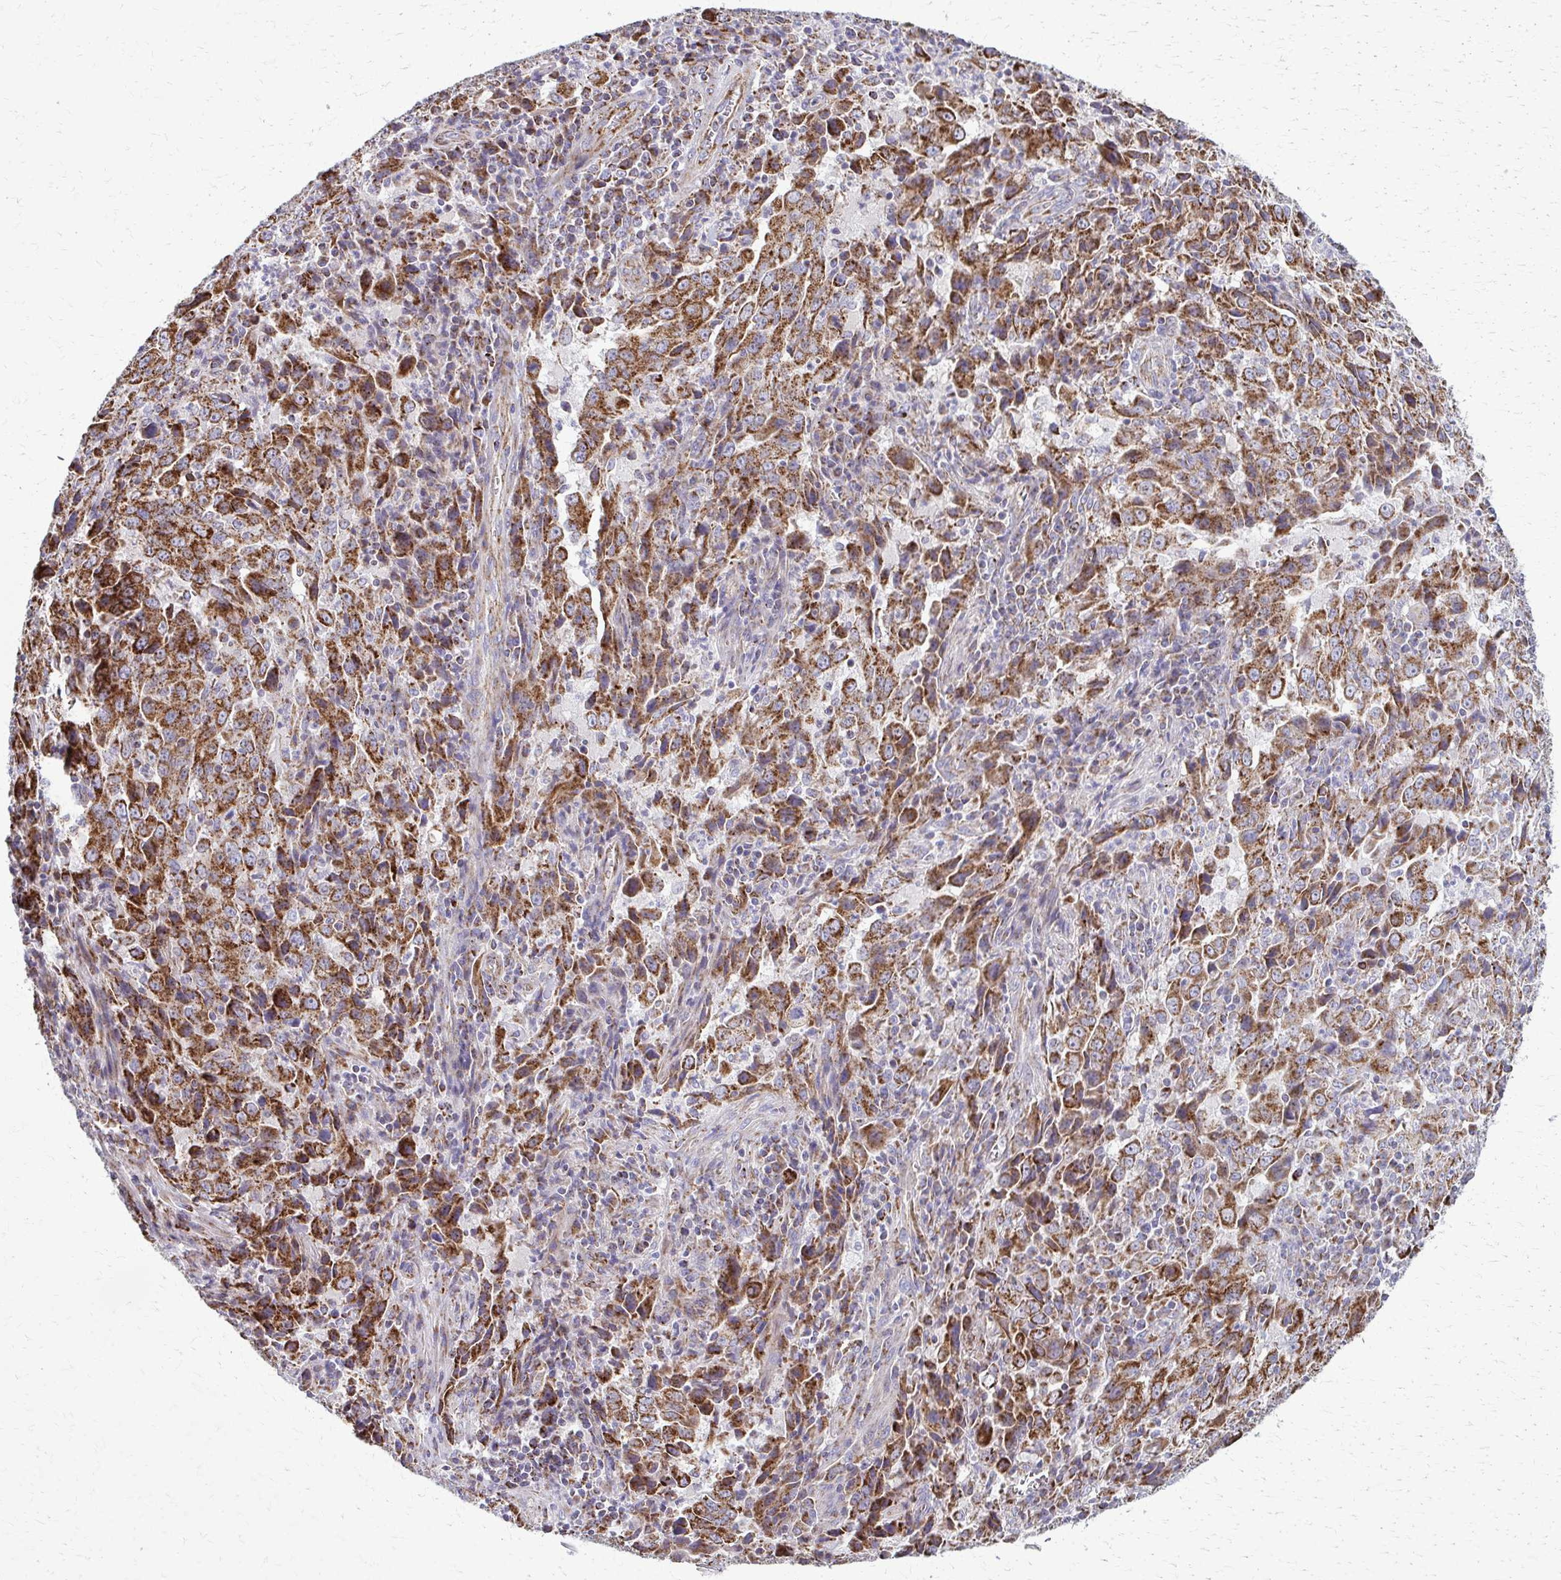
{"staining": {"intensity": "strong", "quantity": ">75%", "location": "cytoplasmic/membranous"}, "tissue": "lung cancer", "cell_type": "Tumor cells", "image_type": "cancer", "snomed": [{"axis": "morphology", "description": "Adenocarcinoma, NOS"}, {"axis": "topography", "description": "Lung"}], "caption": "DAB immunohistochemical staining of human lung cancer (adenocarcinoma) reveals strong cytoplasmic/membranous protein staining in about >75% of tumor cells.", "gene": "TVP23A", "patient": {"sex": "male", "age": 67}}